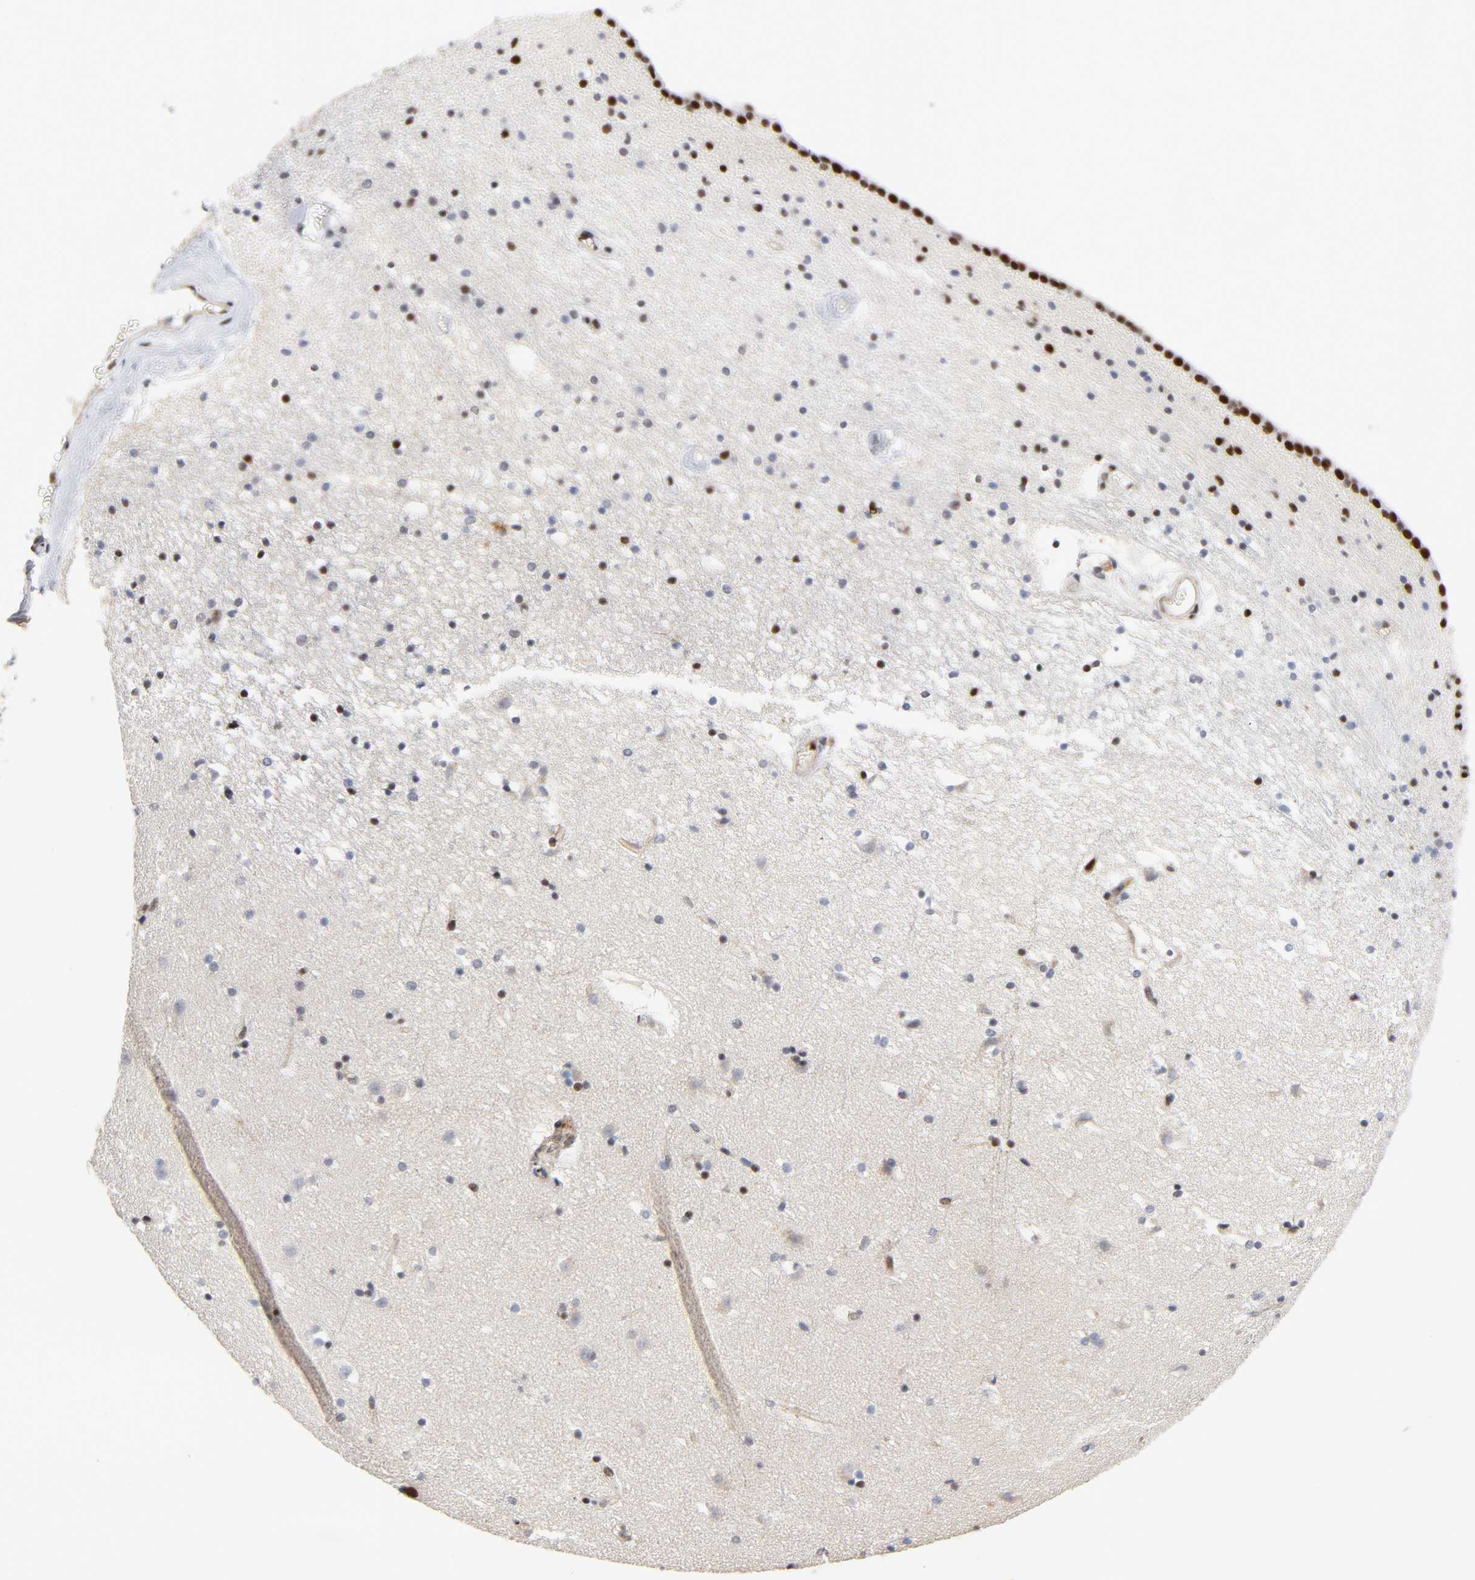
{"staining": {"intensity": "negative", "quantity": "none", "location": "none"}, "tissue": "caudate", "cell_type": "Glial cells", "image_type": "normal", "snomed": [{"axis": "morphology", "description": "Normal tissue, NOS"}, {"axis": "topography", "description": "Lateral ventricle wall"}], "caption": "Human caudate stained for a protein using immunohistochemistry demonstrates no positivity in glial cells.", "gene": "STK38", "patient": {"sex": "male", "age": 45}}